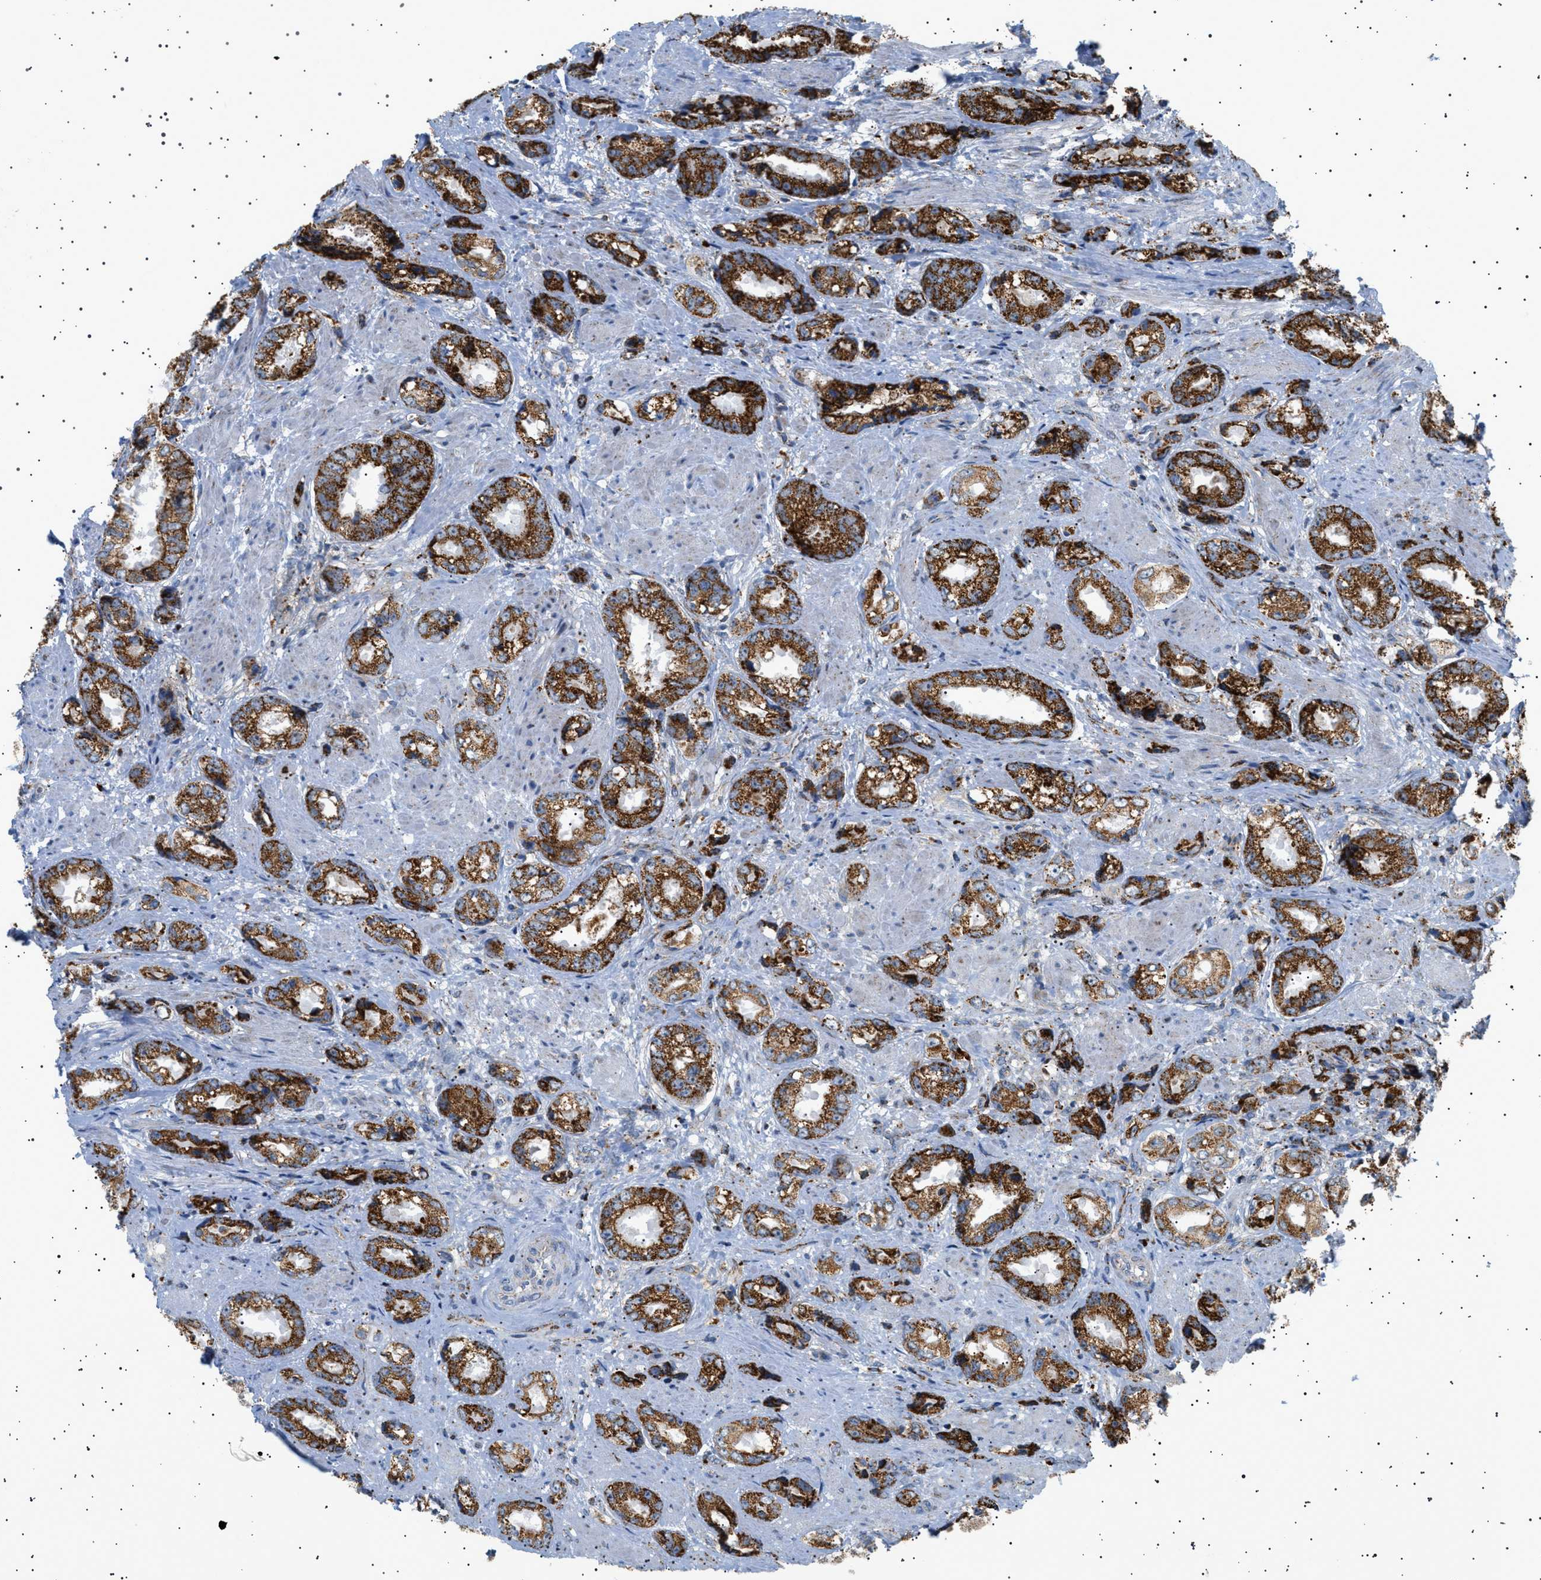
{"staining": {"intensity": "strong", "quantity": ">75%", "location": "cytoplasmic/membranous"}, "tissue": "prostate cancer", "cell_type": "Tumor cells", "image_type": "cancer", "snomed": [{"axis": "morphology", "description": "Adenocarcinoma, High grade"}, {"axis": "topography", "description": "Prostate"}], "caption": "Protein expression analysis of prostate cancer (high-grade adenocarcinoma) displays strong cytoplasmic/membranous expression in approximately >75% of tumor cells.", "gene": "UBXN8", "patient": {"sex": "male", "age": 61}}